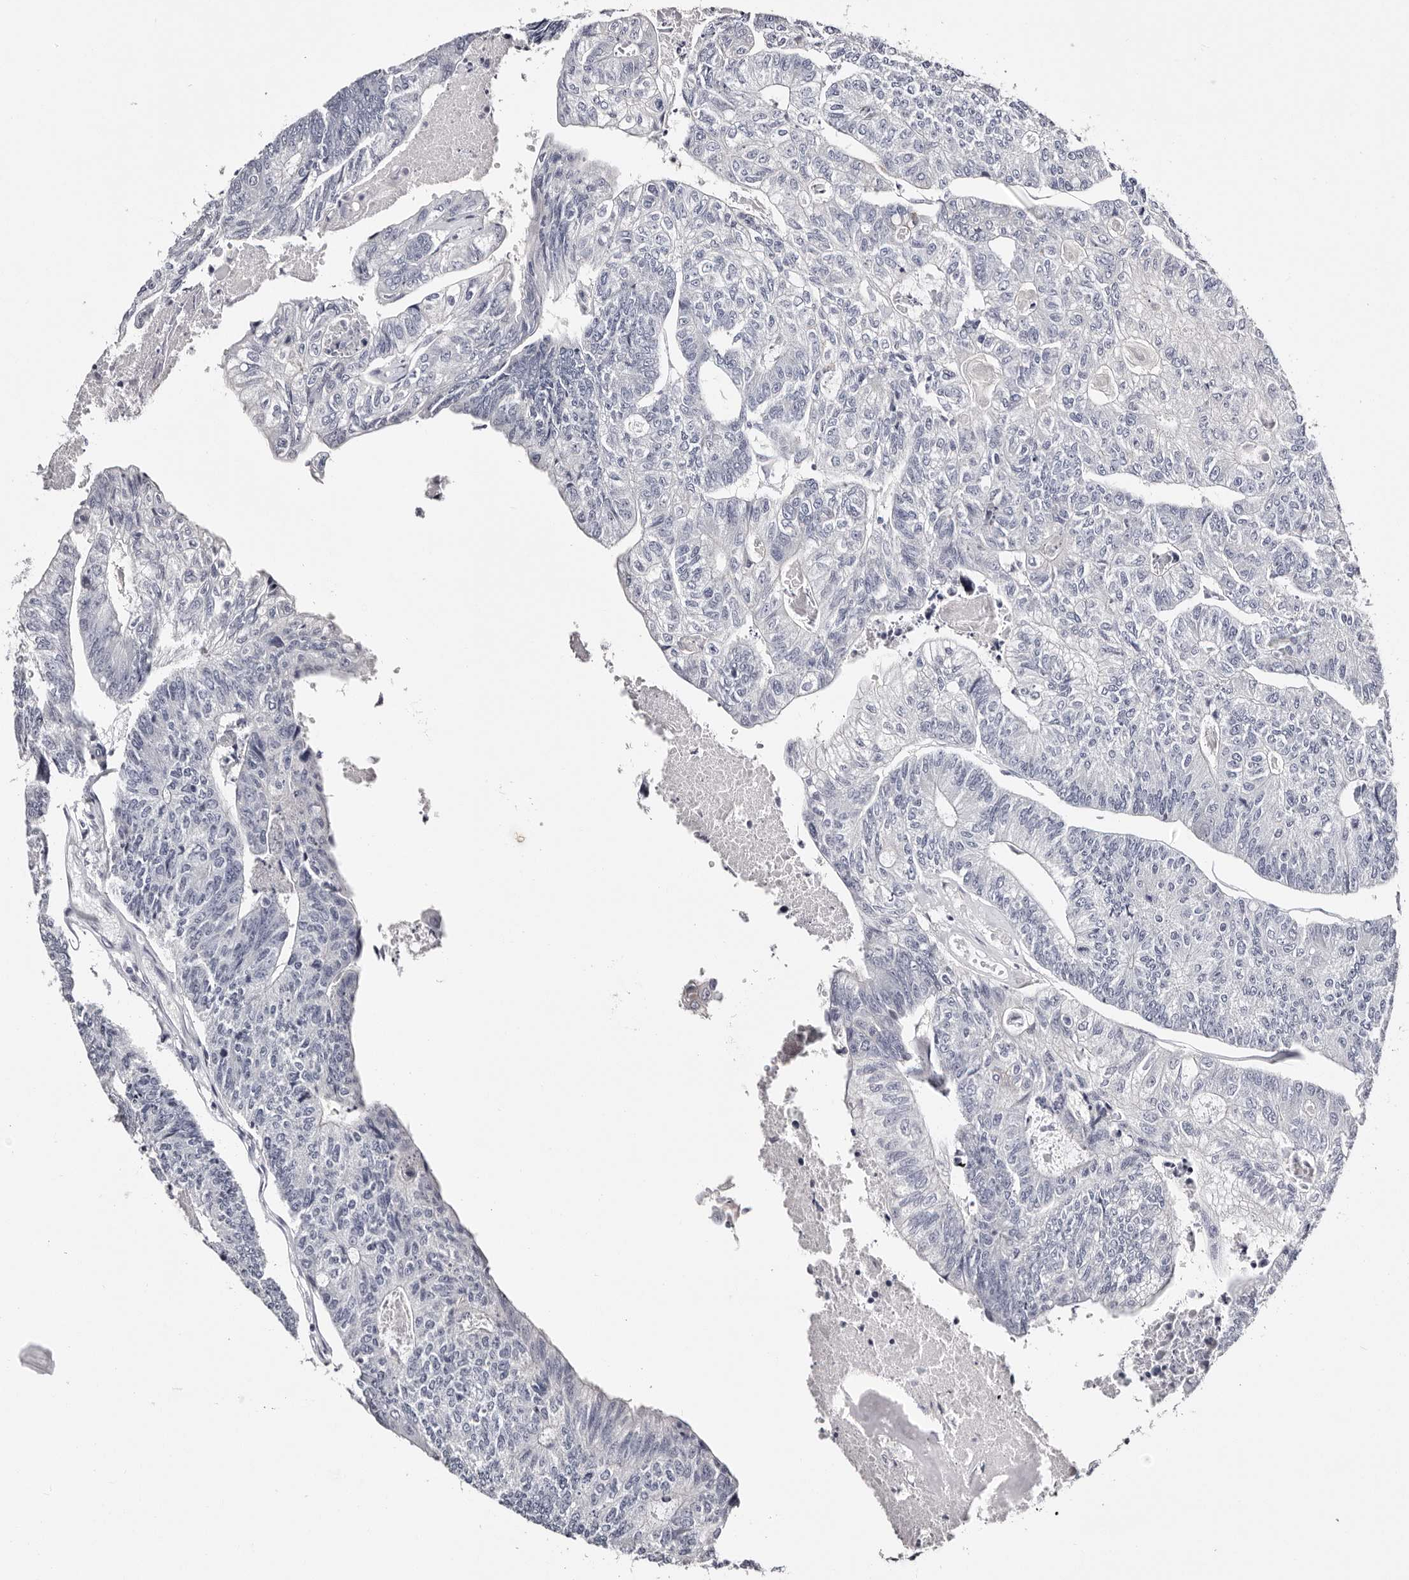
{"staining": {"intensity": "negative", "quantity": "none", "location": "none"}, "tissue": "colorectal cancer", "cell_type": "Tumor cells", "image_type": "cancer", "snomed": [{"axis": "morphology", "description": "Adenocarcinoma, NOS"}, {"axis": "topography", "description": "Colon"}], "caption": "Tumor cells show no significant positivity in adenocarcinoma (colorectal).", "gene": "ROM1", "patient": {"sex": "female", "age": 67}}